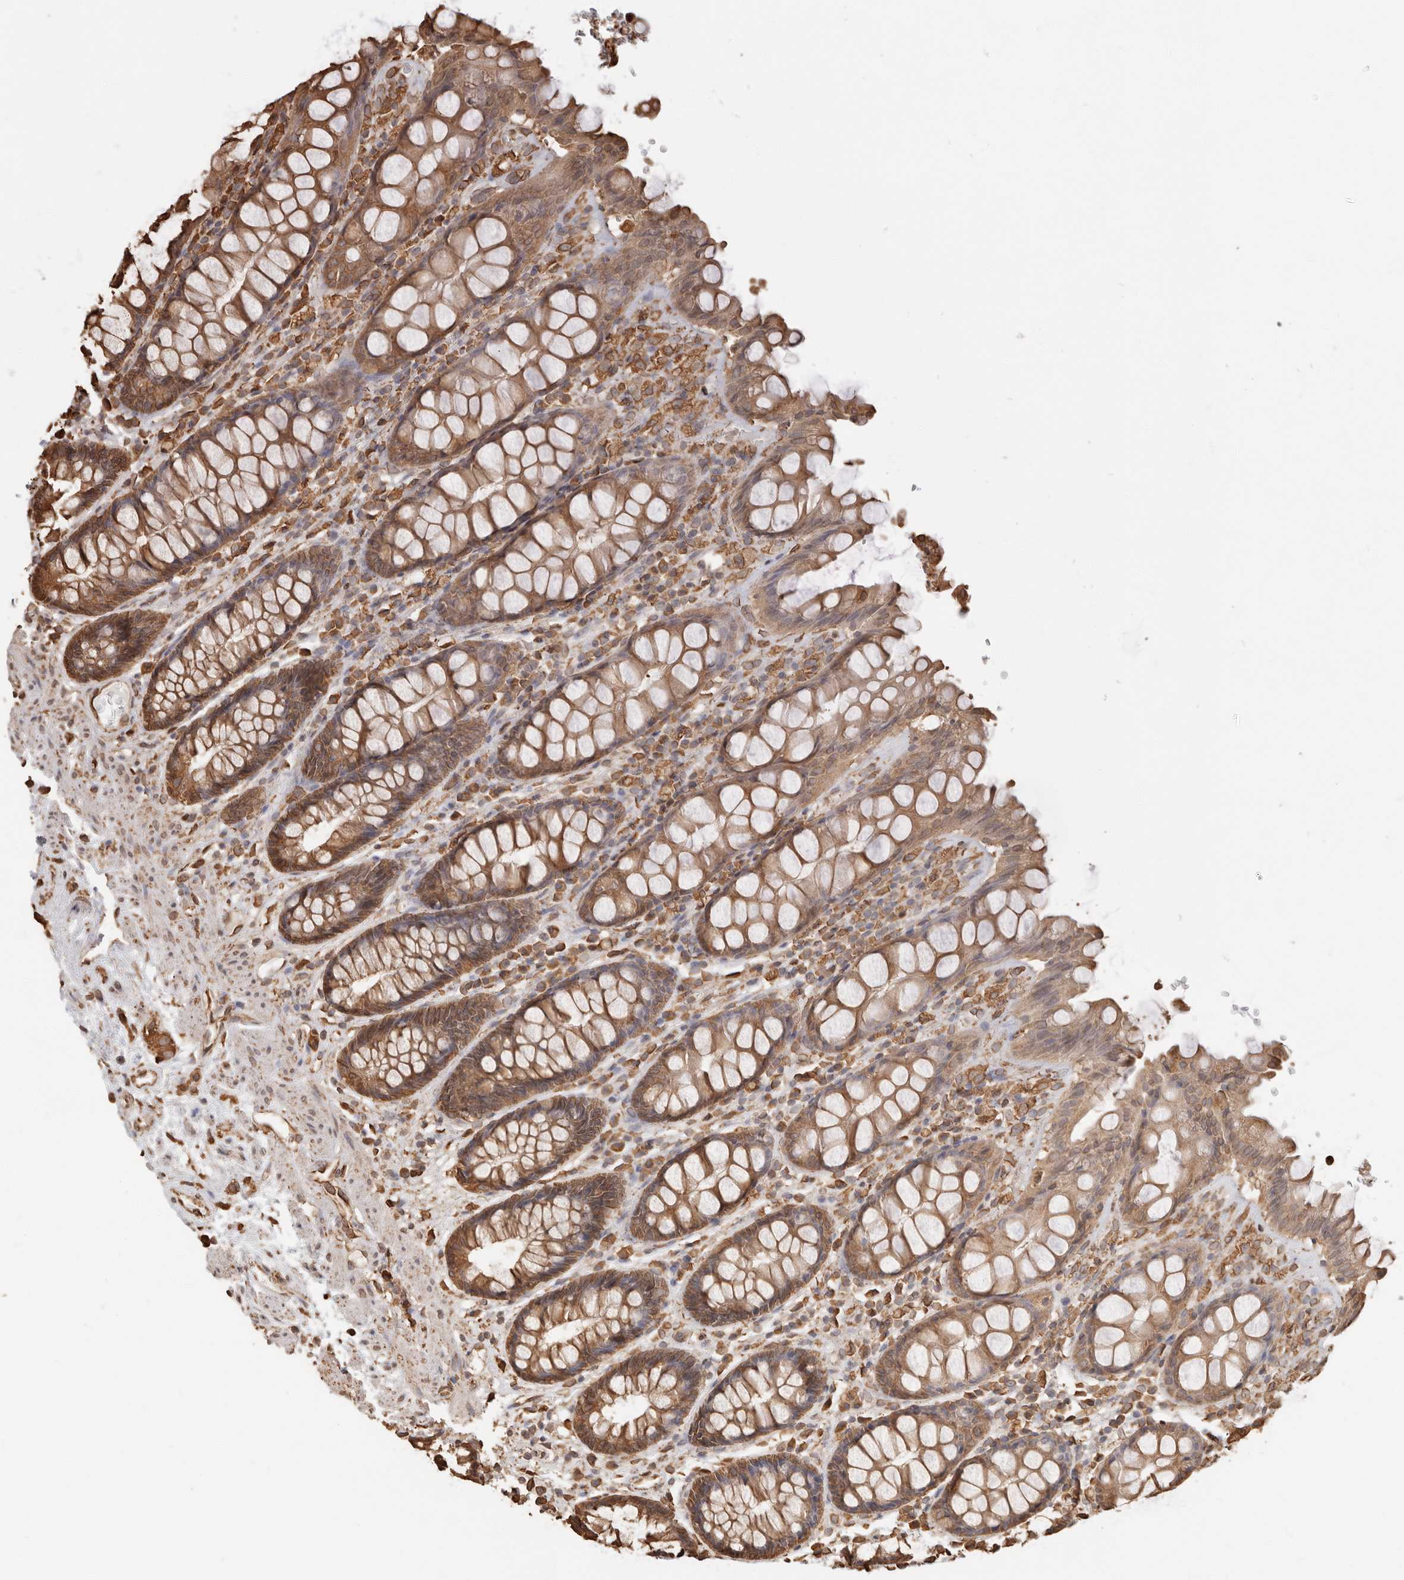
{"staining": {"intensity": "strong", "quantity": ">75%", "location": "cytoplasmic/membranous"}, "tissue": "rectum", "cell_type": "Glandular cells", "image_type": "normal", "snomed": [{"axis": "morphology", "description": "Normal tissue, NOS"}, {"axis": "topography", "description": "Rectum"}], "caption": "Protein staining of benign rectum reveals strong cytoplasmic/membranous staining in approximately >75% of glandular cells.", "gene": "ARHGEF10L", "patient": {"sex": "male", "age": 64}}